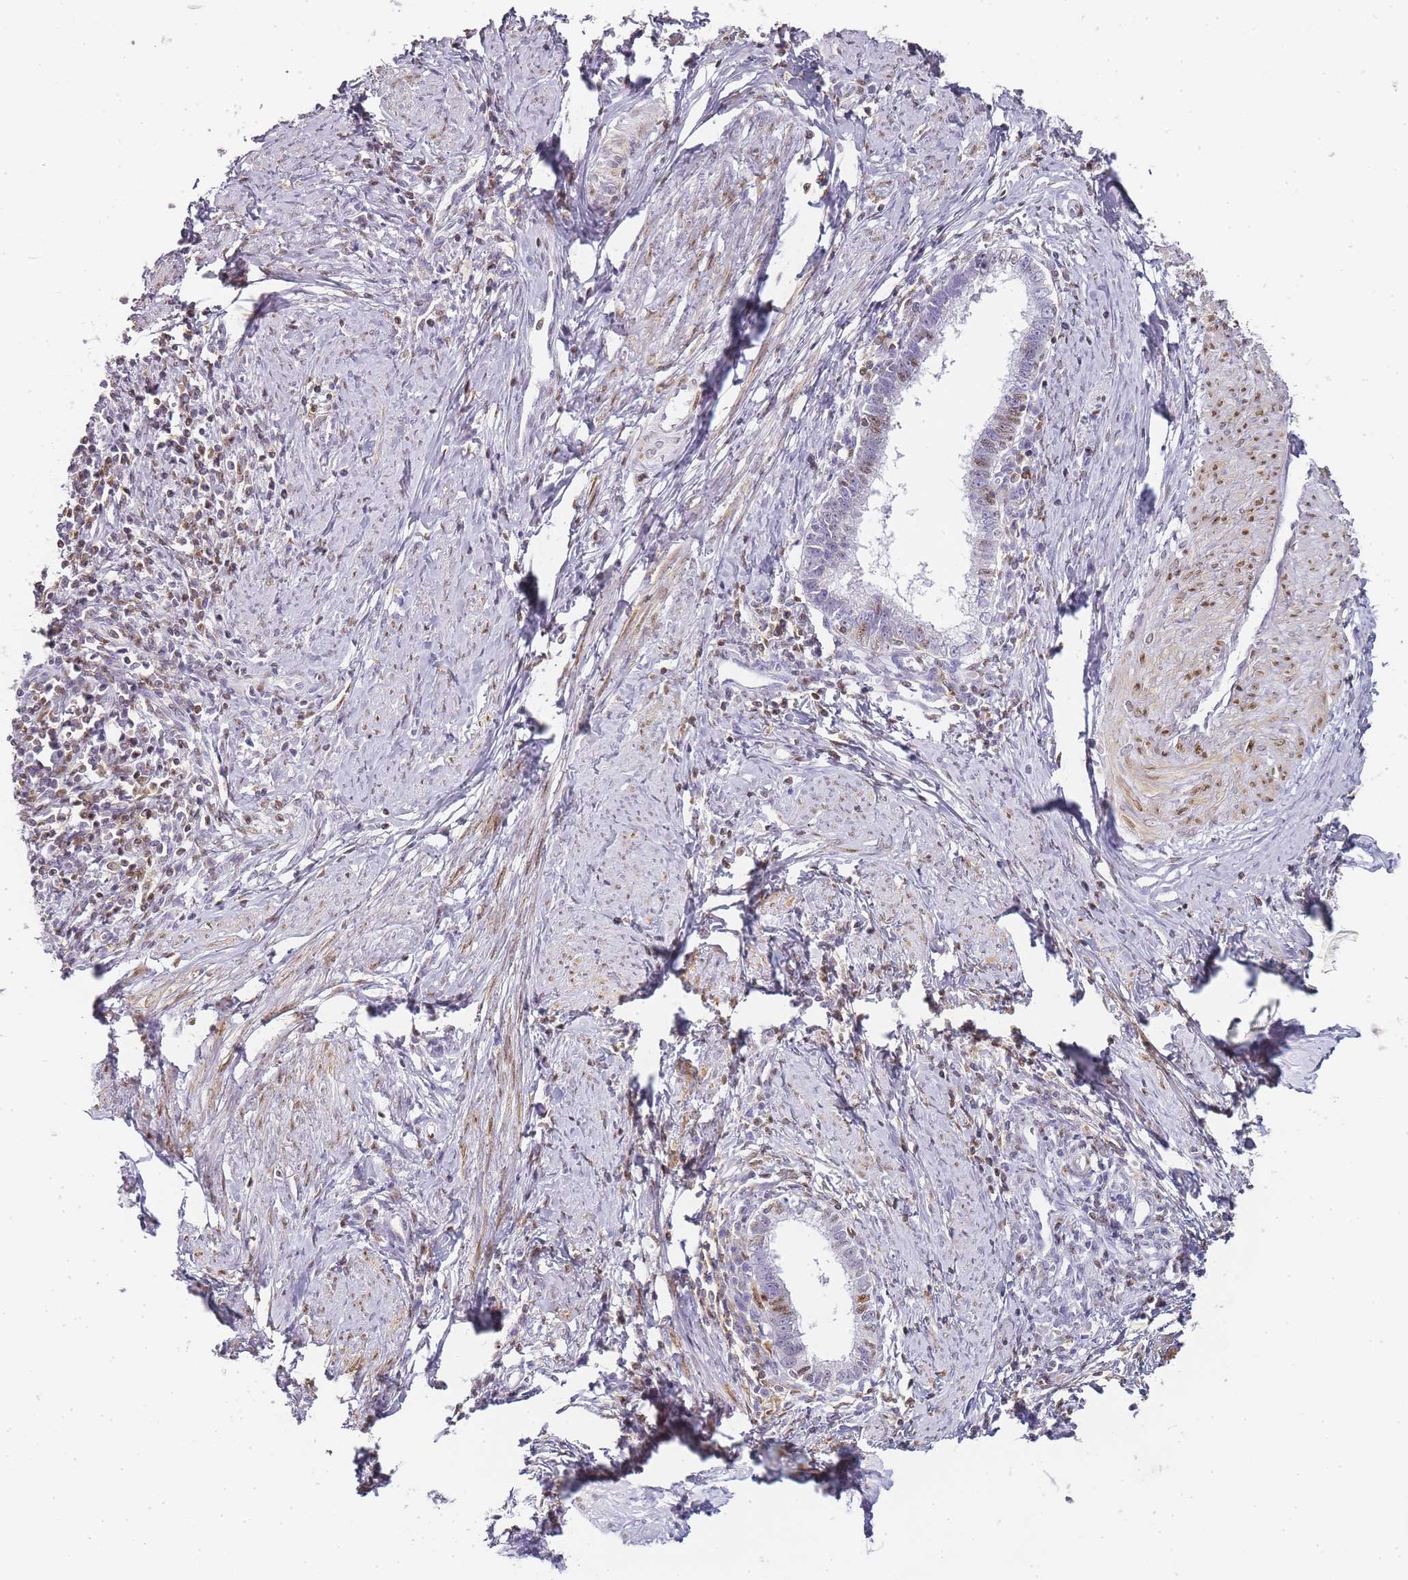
{"staining": {"intensity": "weak", "quantity": "<25%", "location": "nuclear"}, "tissue": "cervical cancer", "cell_type": "Tumor cells", "image_type": "cancer", "snomed": [{"axis": "morphology", "description": "Adenocarcinoma, NOS"}, {"axis": "topography", "description": "Cervix"}], "caption": "Adenocarcinoma (cervical) stained for a protein using IHC reveals no positivity tumor cells.", "gene": "JAKMIP1", "patient": {"sex": "female", "age": 36}}